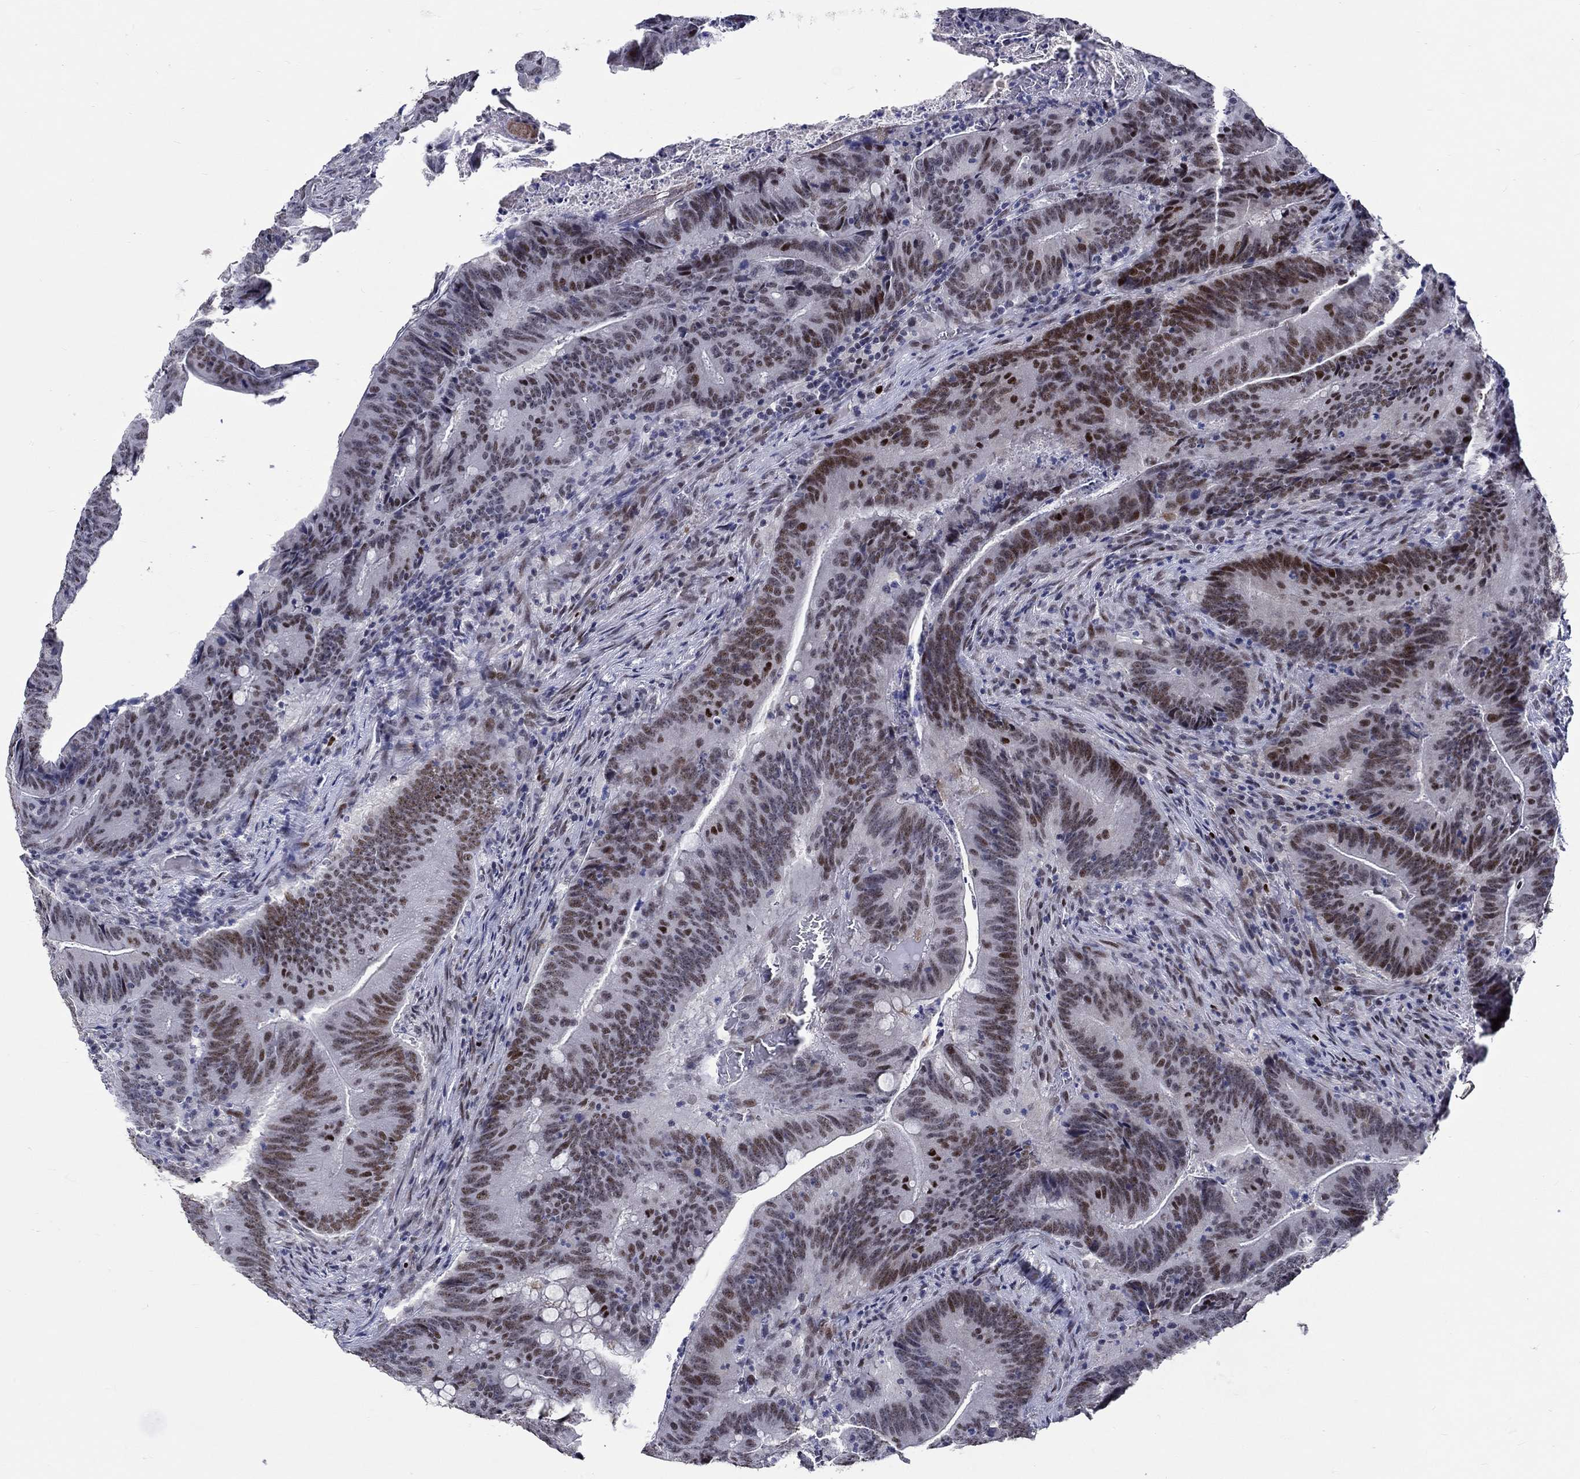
{"staining": {"intensity": "moderate", "quantity": "25%-75%", "location": "nuclear"}, "tissue": "colorectal cancer", "cell_type": "Tumor cells", "image_type": "cancer", "snomed": [{"axis": "morphology", "description": "Adenocarcinoma, NOS"}, {"axis": "topography", "description": "Colon"}], "caption": "IHC micrograph of human colorectal cancer stained for a protein (brown), which displays medium levels of moderate nuclear expression in approximately 25%-75% of tumor cells.", "gene": "GATA2", "patient": {"sex": "female", "age": 87}}